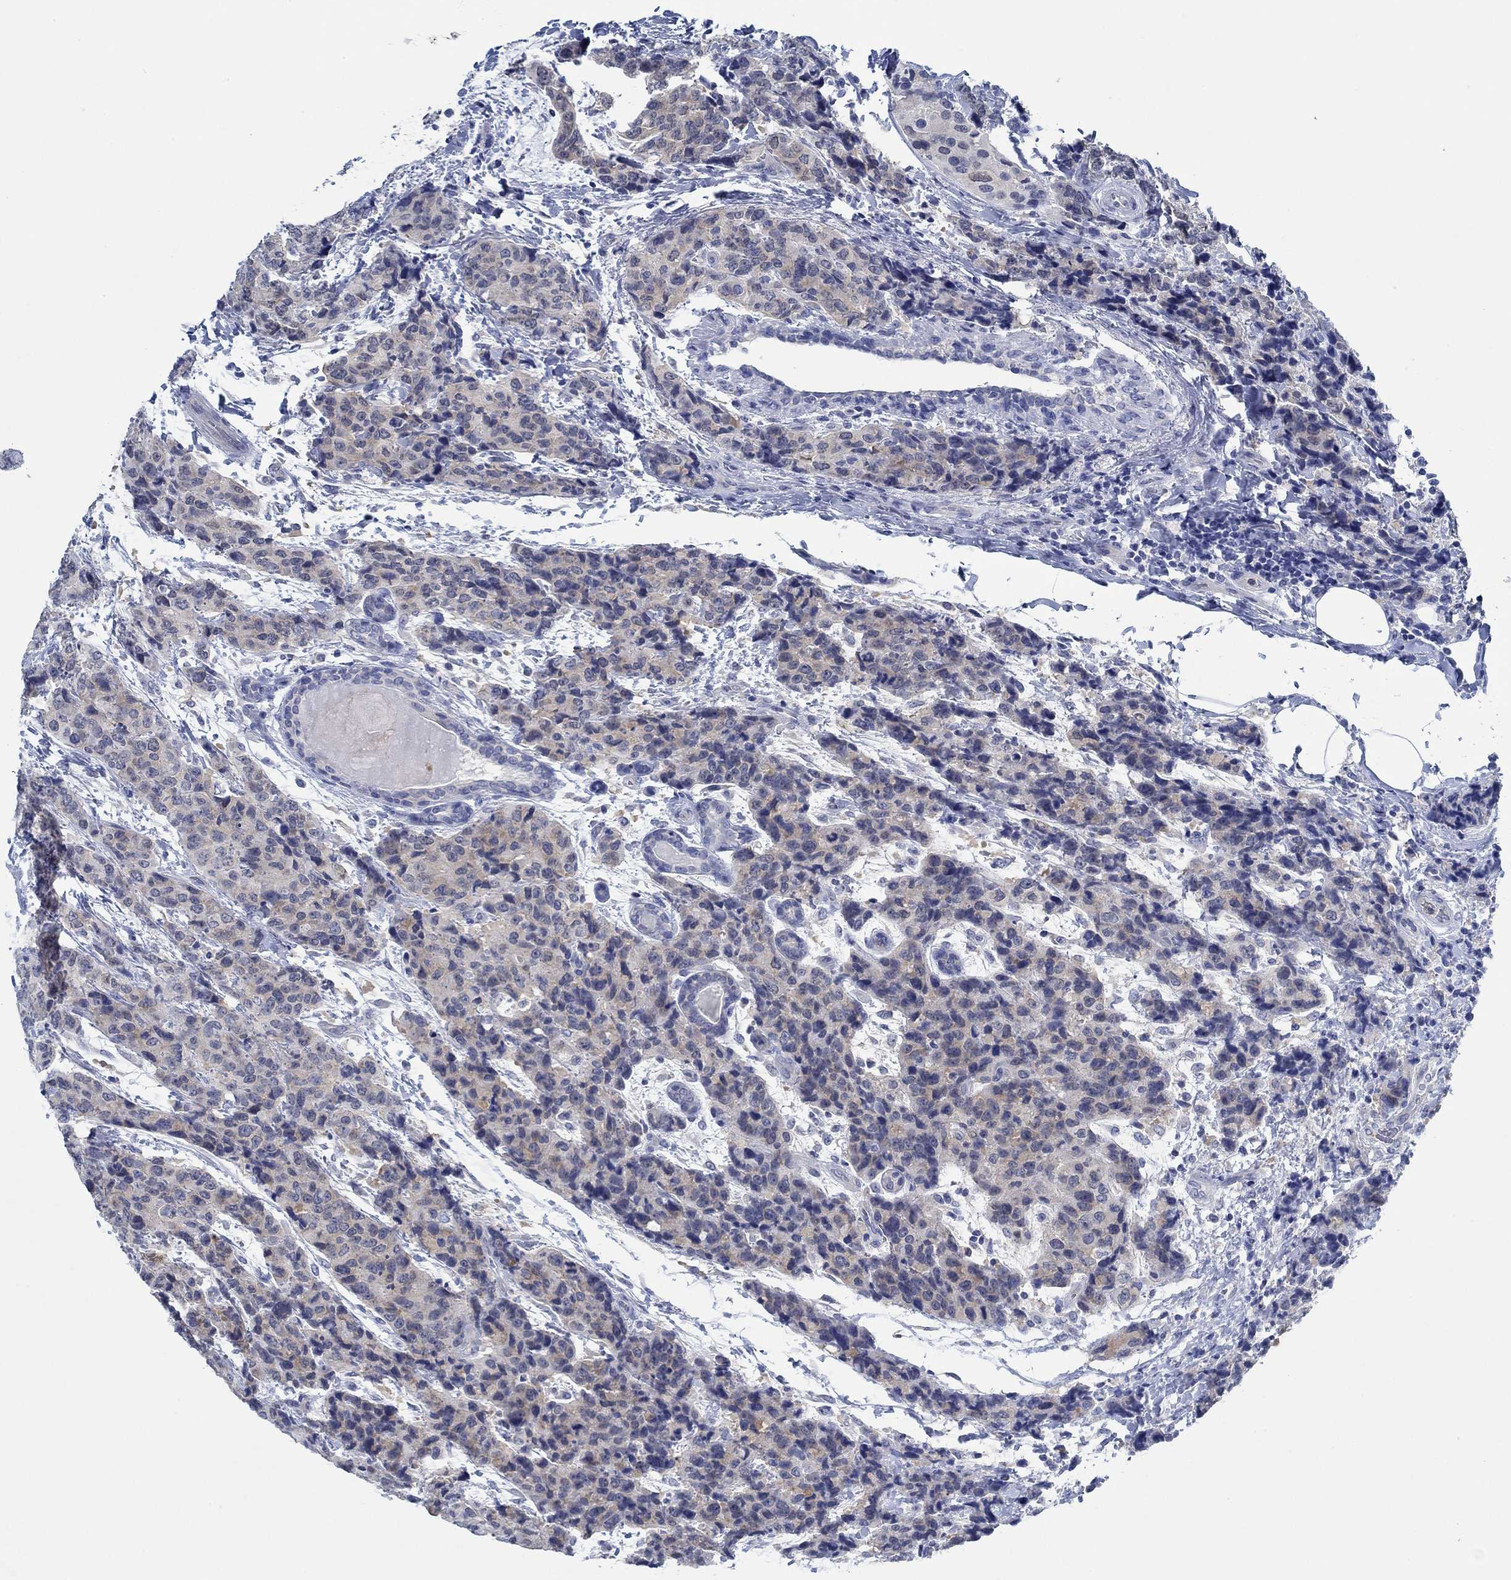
{"staining": {"intensity": "weak", "quantity": "<25%", "location": "cytoplasmic/membranous"}, "tissue": "breast cancer", "cell_type": "Tumor cells", "image_type": "cancer", "snomed": [{"axis": "morphology", "description": "Lobular carcinoma"}, {"axis": "topography", "description": "Breast"}], "caption": "Photomicrograph shows no protein staining in tumor cells of breast cancer (lobular carcinoma) tissue.", "gene": "ZNF671", "patient": {"sex": "female", "age": 59}}